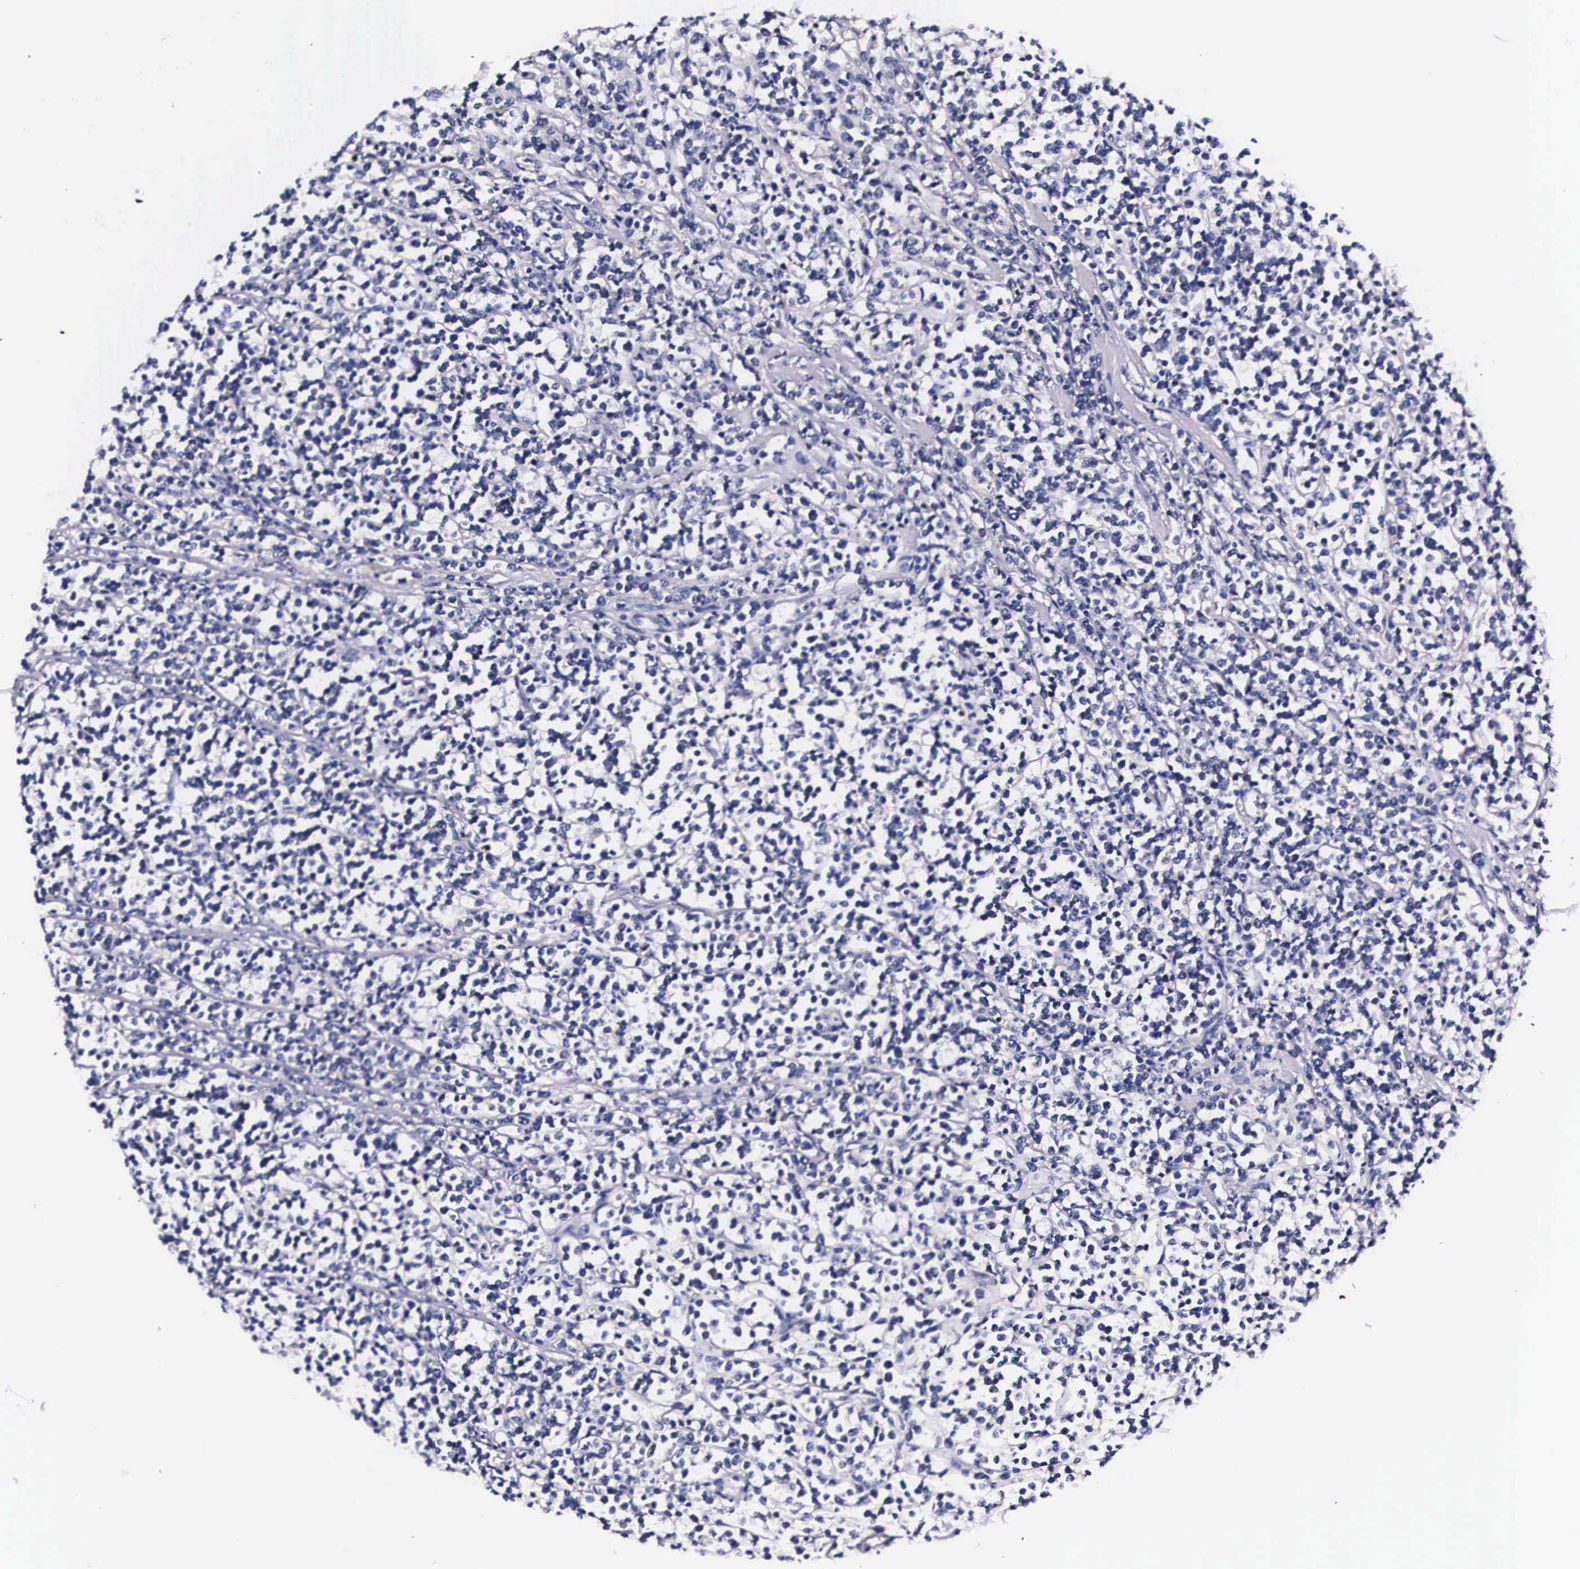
{"staining": {"intensity": "negative", "quantity": "none", "location": "none"}, "tissue": "lymphoma", "cell_type": "Tumor cells", "image_type": "cancer", "snomed": [{"axis": "morphology", "description": "Malignant lymphoma, non-Hodgkin's type, High grade"}, {"axis": "topography", "description": "Small intestine"}, {"axis": "topography", "description": "Colon"}], "caption": "Immunohistochemistry (IHC) histopathology image of neoplastic tissue: human high-grade malignant lymphoma, non-Hodgkin's type stained with DAB (3,3'-diaminobenzidine) displays no significant protein staining in tumor cells. The staining is performed using DAB (3,3'-diaminobenzidine) brown chromogen with nuclei counter-stained in using hematoxylin.", "gene": "PHETA2", "patient": {"sex": "male", "age": 8}}